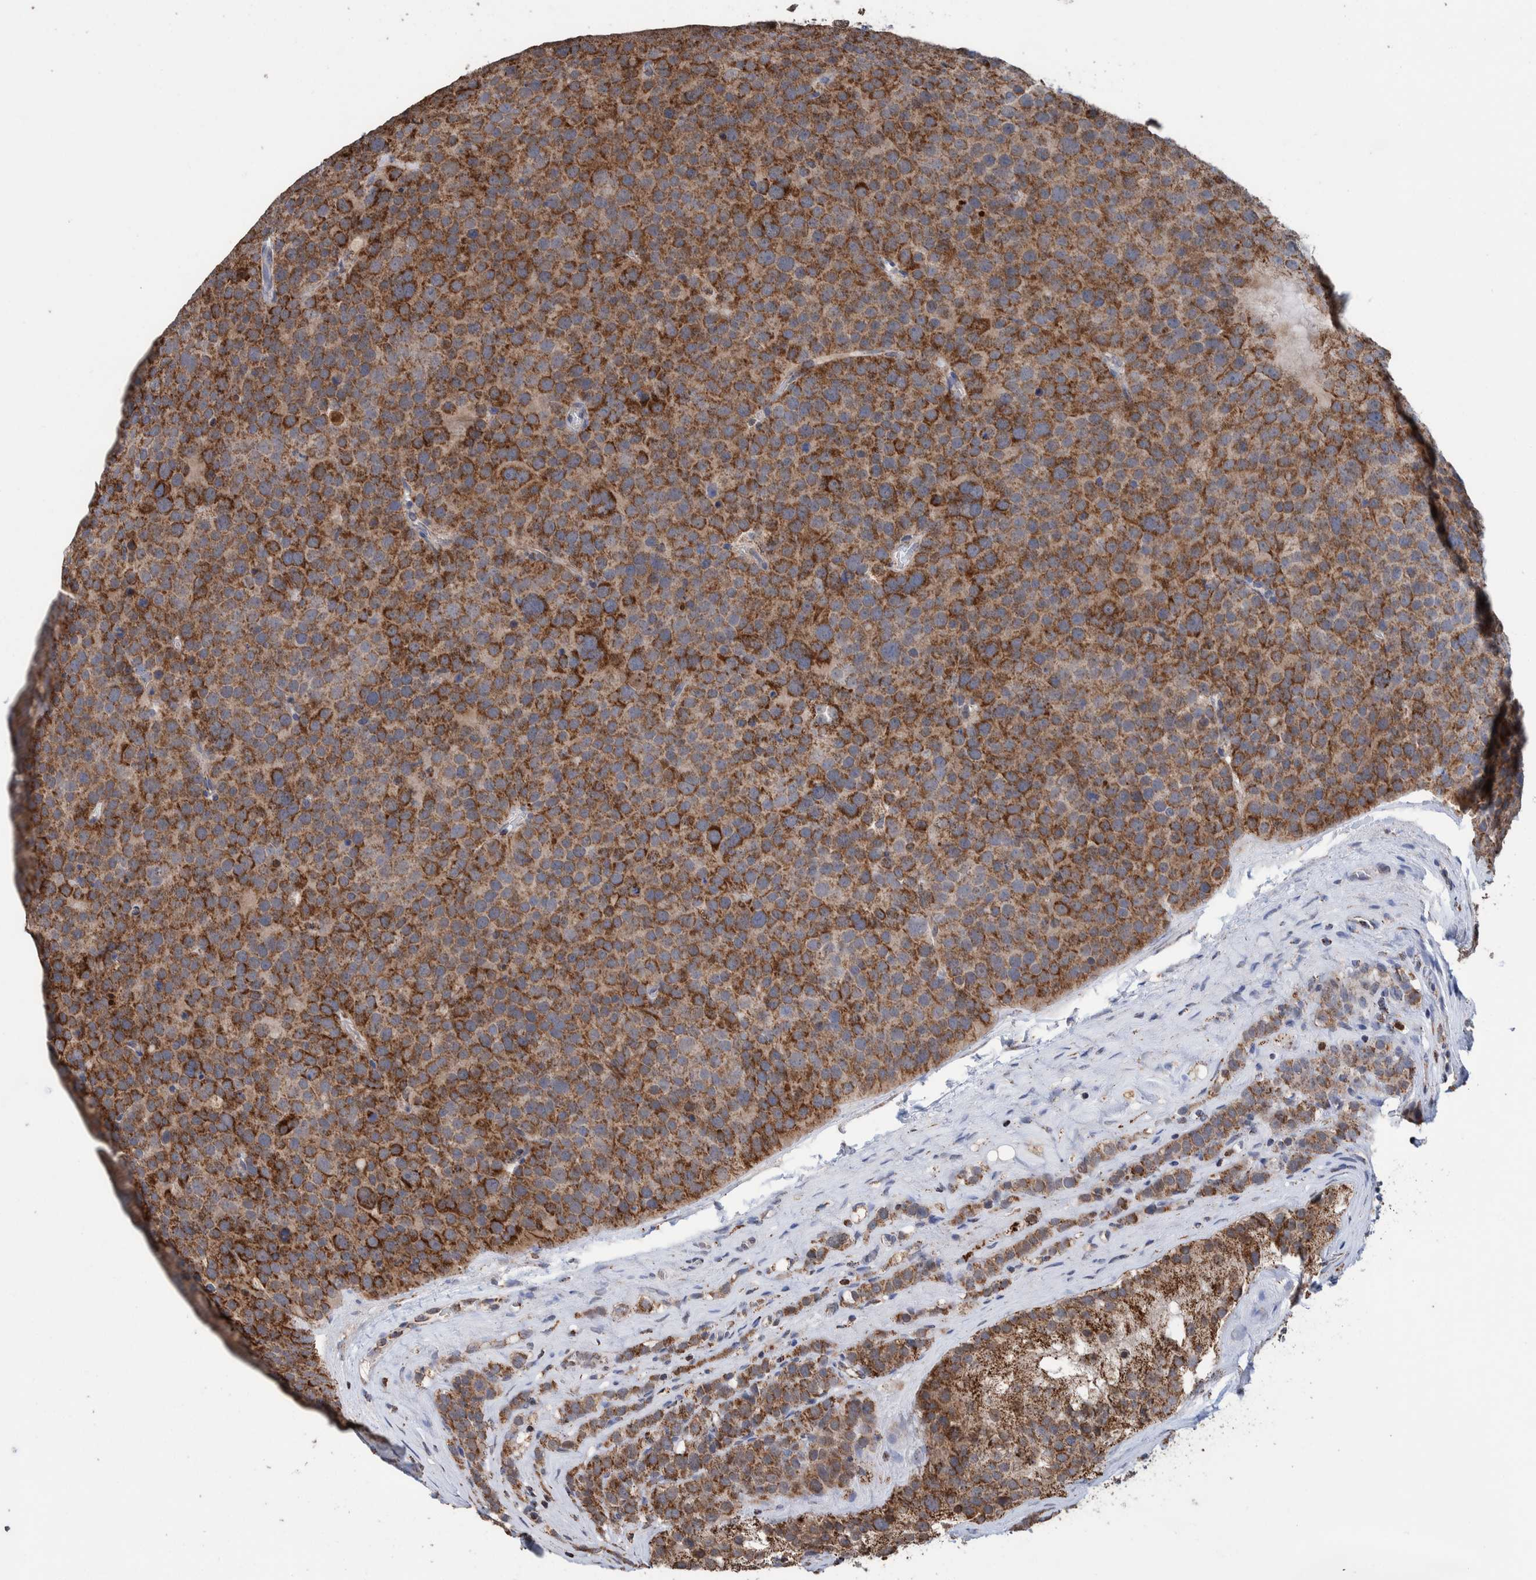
{"staining": {"intensity": "strong", "quantity": ">75%", "location": "cytoplasmic/membranous"}, "tissue": "testis cancer", "cell_type": "Tumor cells", "image_type": "cancer", "snomed": [{"axis": "morphology", "description": "Seminoma, NOS"}, {"axis": "topography", "description": "Testis"}], "caption": "IHC (DAB) staining of testis cancer (seminoma) reveals strong cytoplasmic/membranous protein expression in about >75% of tumor cells.", "gene": "DECR1", "patient": {"sex": "male", "age": 71}}